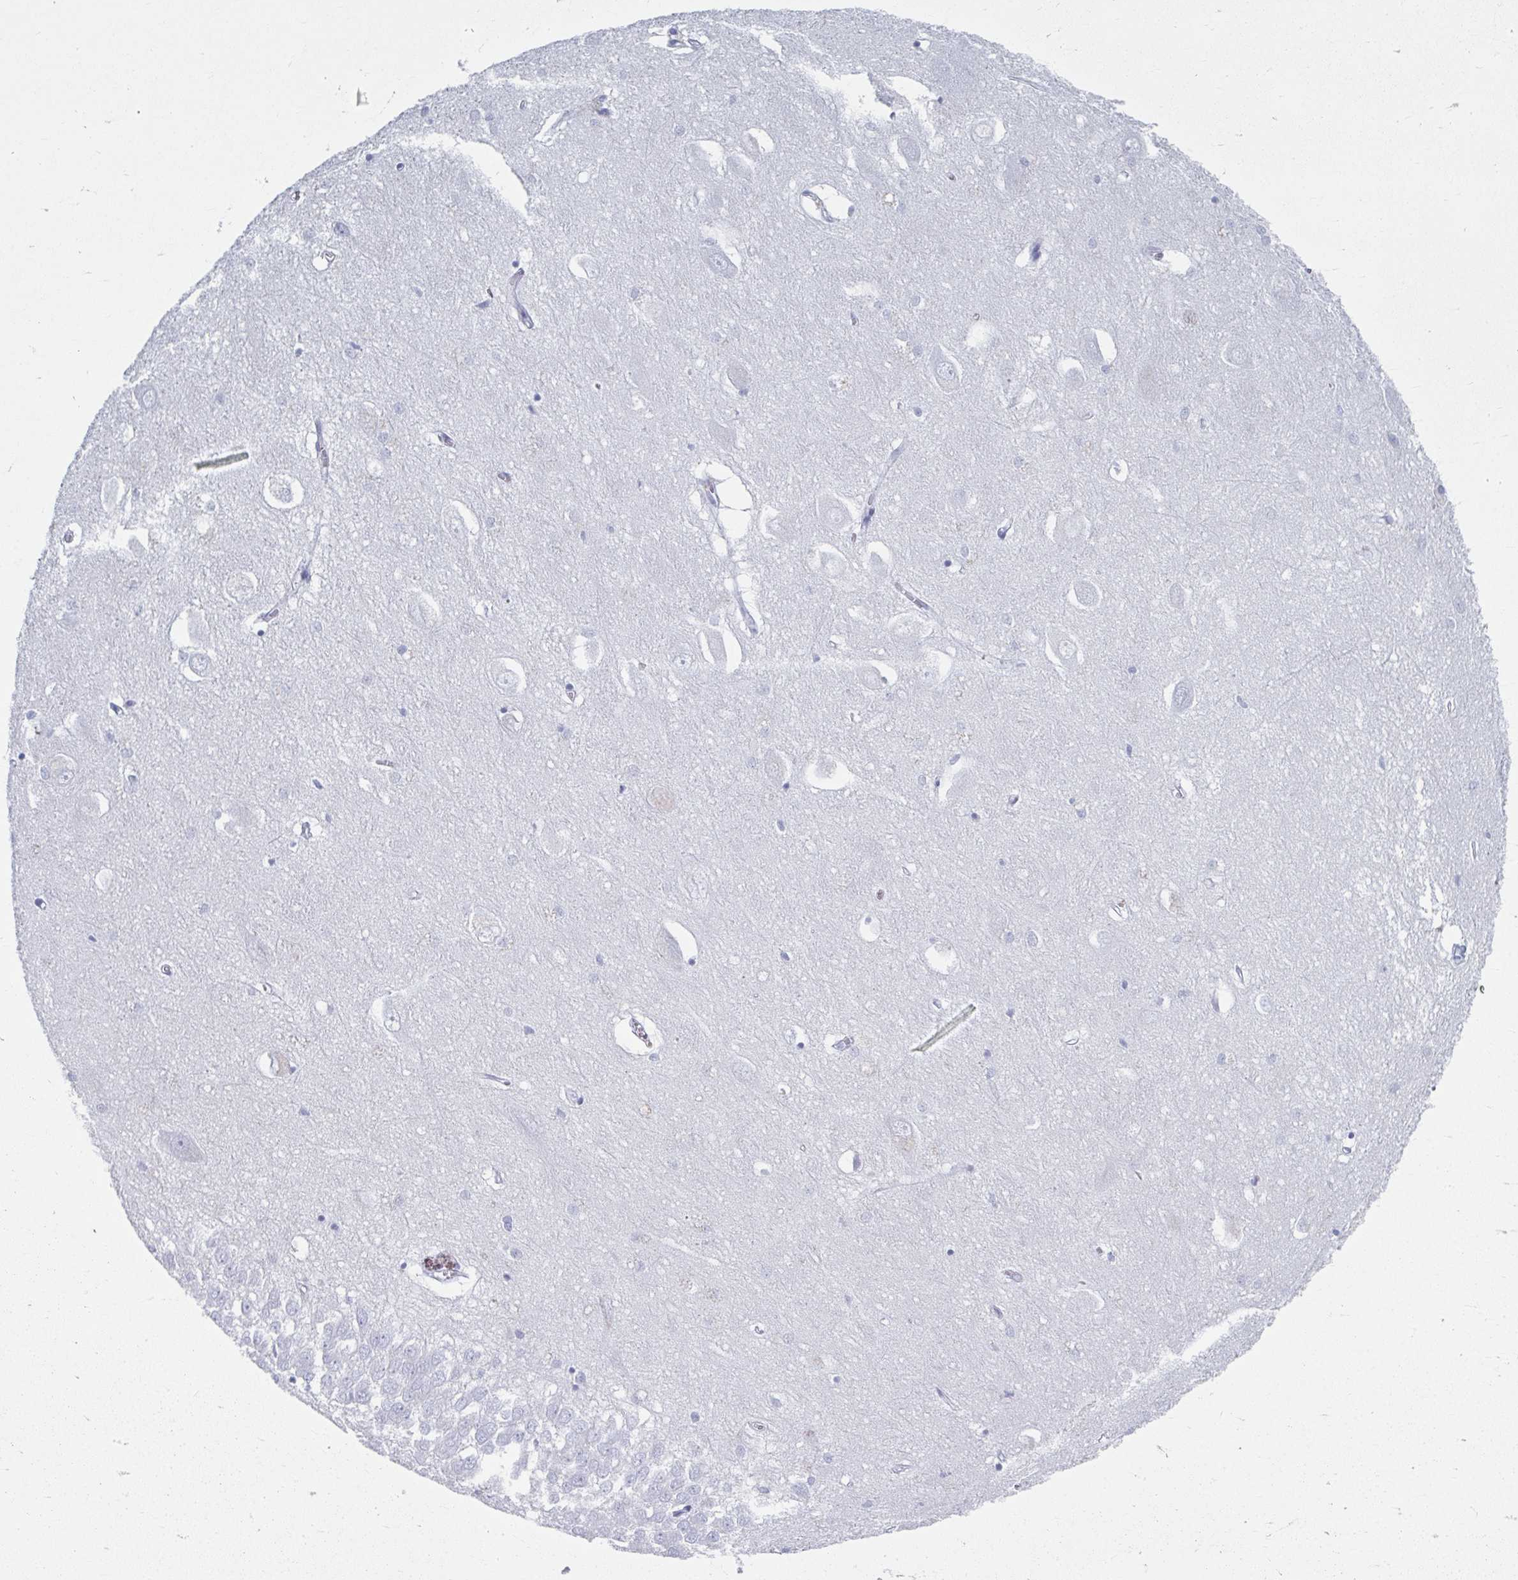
{"staining": {"intensity": "negative", "quantity": "none", "location": "none"}, "tissue": "hippocampus", "cell_type": "Glial cells", "image_type": "normal", "snomed": [{"axis": "morphology", "description": "Normal tissue, NOS"}, {"axis": "topography", "description": "Hippocampus"}], "caption": "This is a image of immunohistochemistry (IHC) staining of benign hippocampus, which shows no positivity in glial cells.", "gene": "GHRL", "patient": {"sex": "female", "age": 64}}